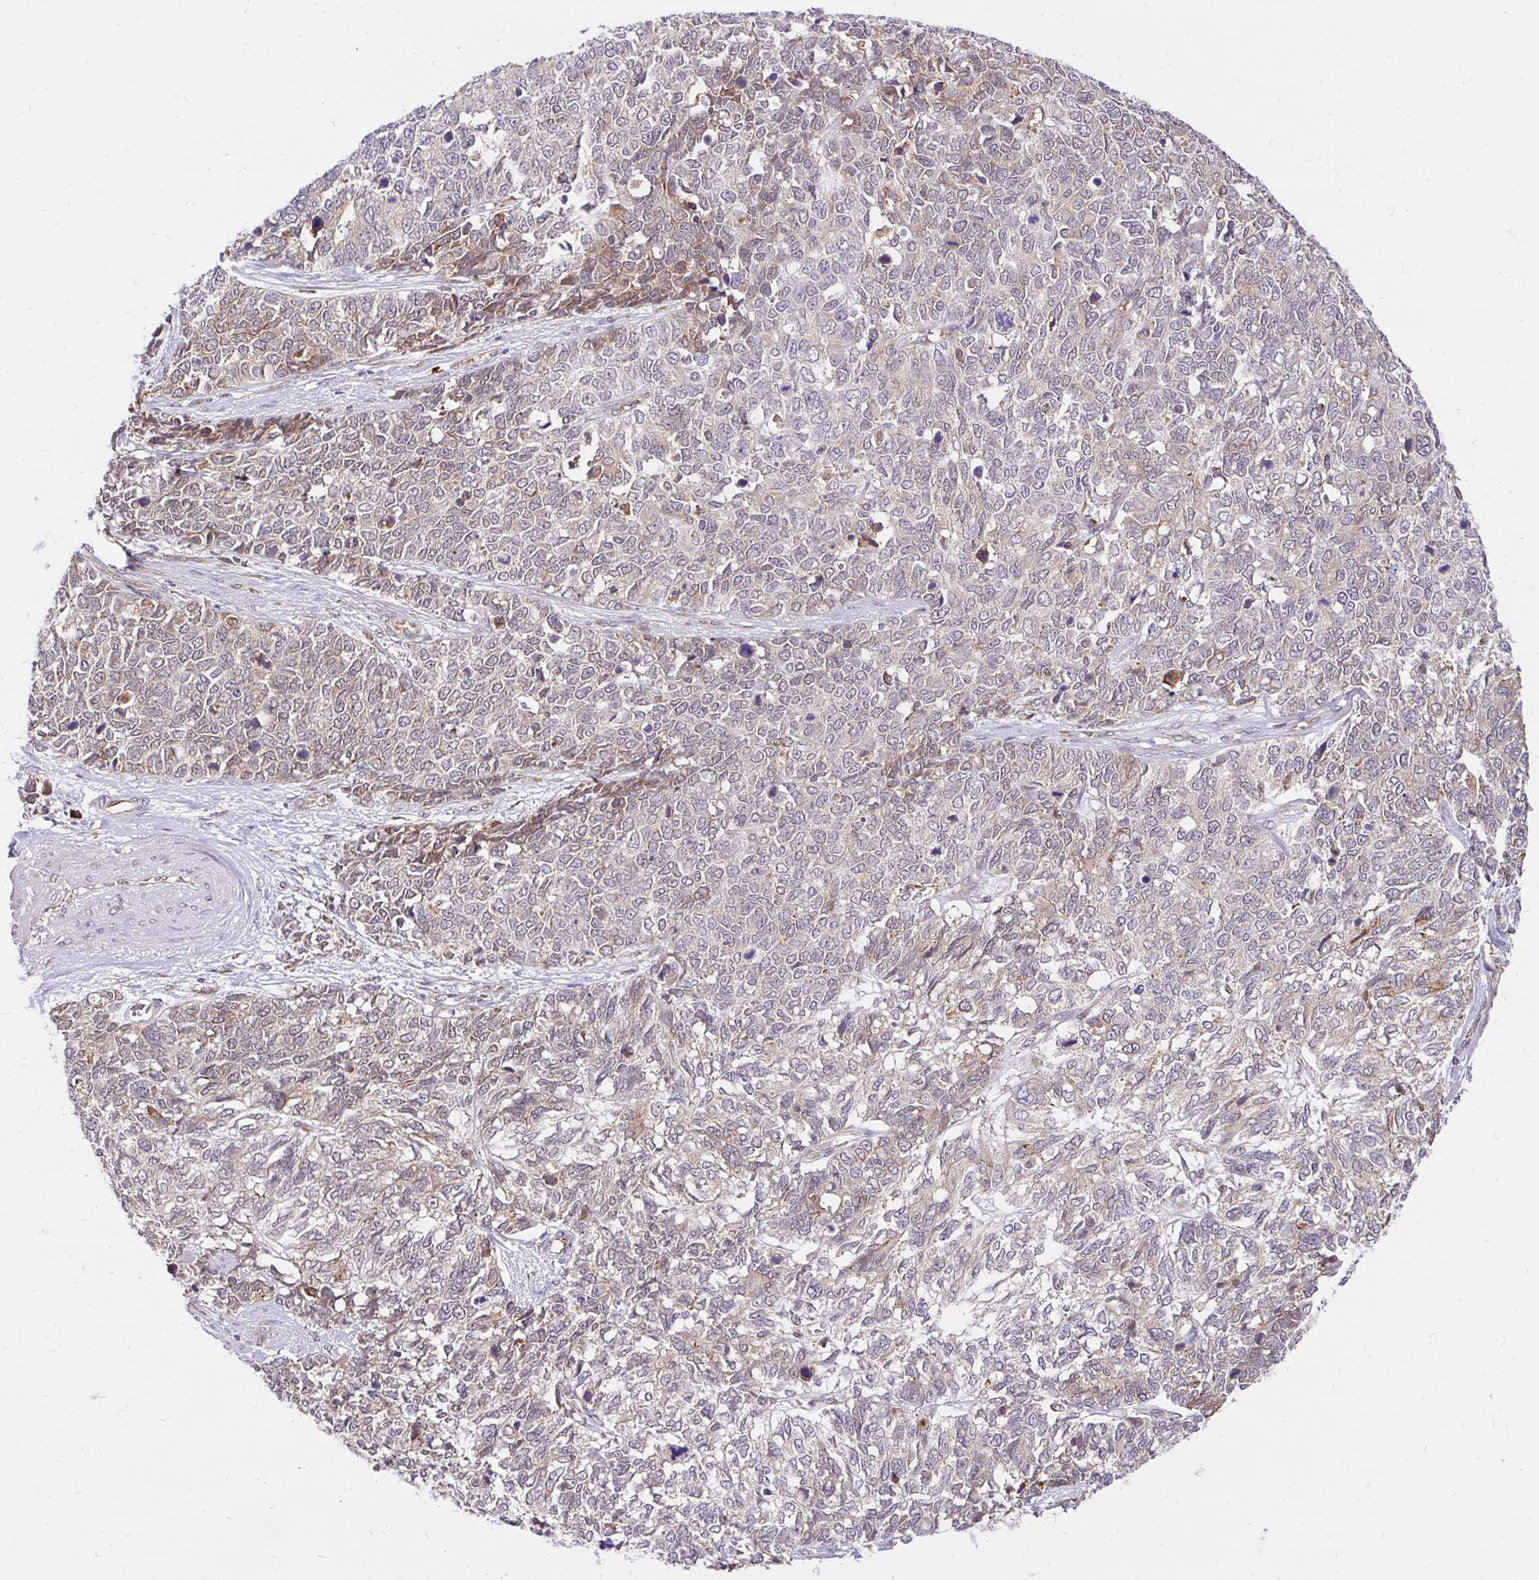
{"staining": {"intensity": "weak", "quantity": "25%-75%", "location": "cytoplasmic/membranous"}, "tissue": "cervical cancer", "cell_type": "Tumor cells", "image_type": "cancer", "snomed": [{"axis": "morphology", "description": "Adenocarcinoma, NOS"}, {"axis": "topography", "description": "Cervix"}], "caption": "This is a histology image of IHC staining of adenocarcinoma (cervical), which shows weak expression in the cytoplasmic/membranous of tumor cells.", "gene": "NAALAD2", "patient": {"sex": "female", "age": 63}}